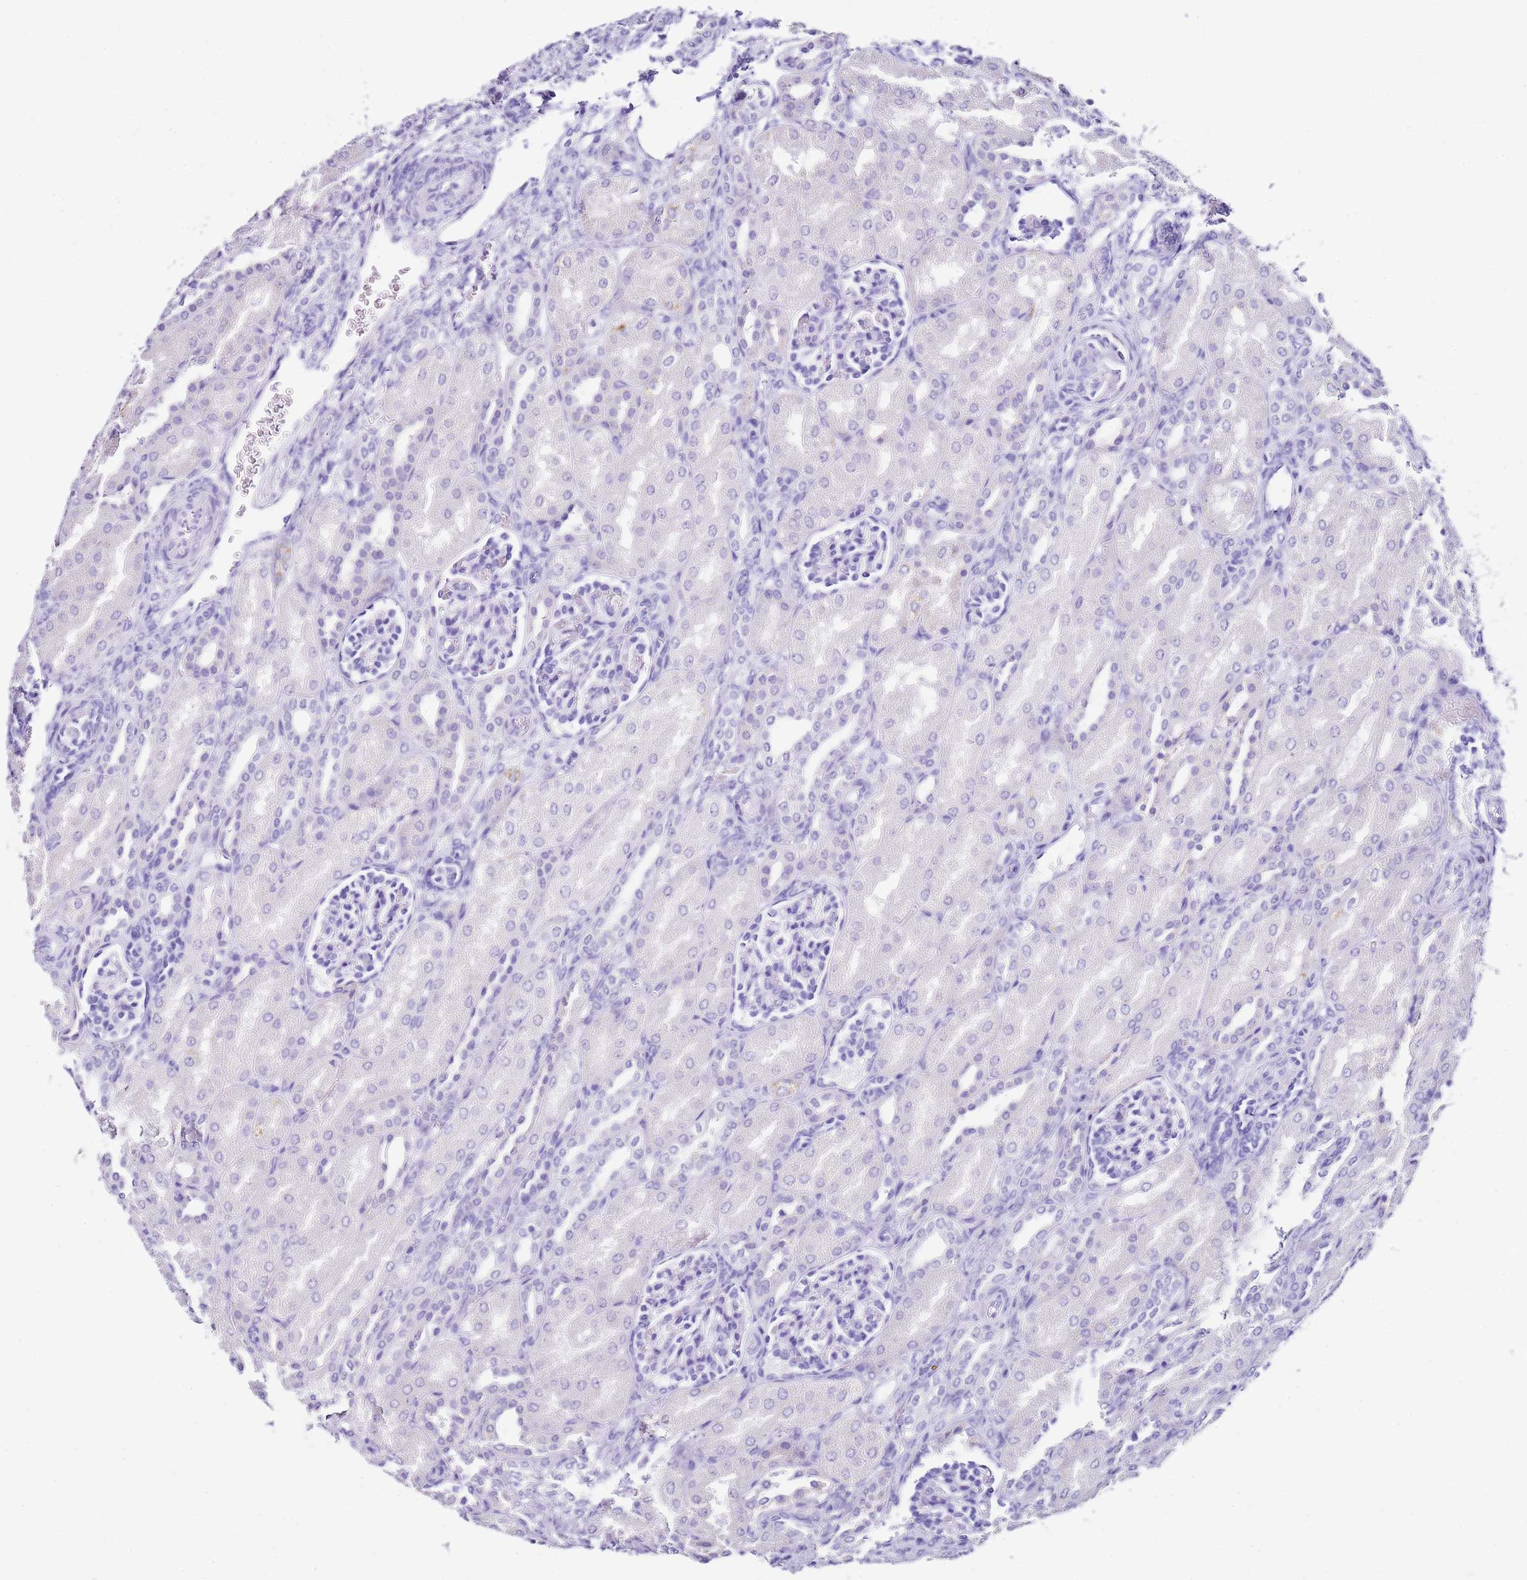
{"staining": {"intensity": "negative", "quantity": "none", "location": "none"}, "tissue": "kidney", "cell_type": "Cells in glomeruli", "image_type": "normal", "snomed": [{"axis": "morphology", "description": "Normal tissue, NOS"}, {"axis": "morphology", "description": "Neoplasm, malignant, NOS"}, {"axis": "topography", "description": "Kidney"}], "caption": "Immunohistochemistry of benign kidney exhibits no positivity in cells in glomeruli.", "gene": "PTBP2", "patient": {"sex": "female", "age": 1}}